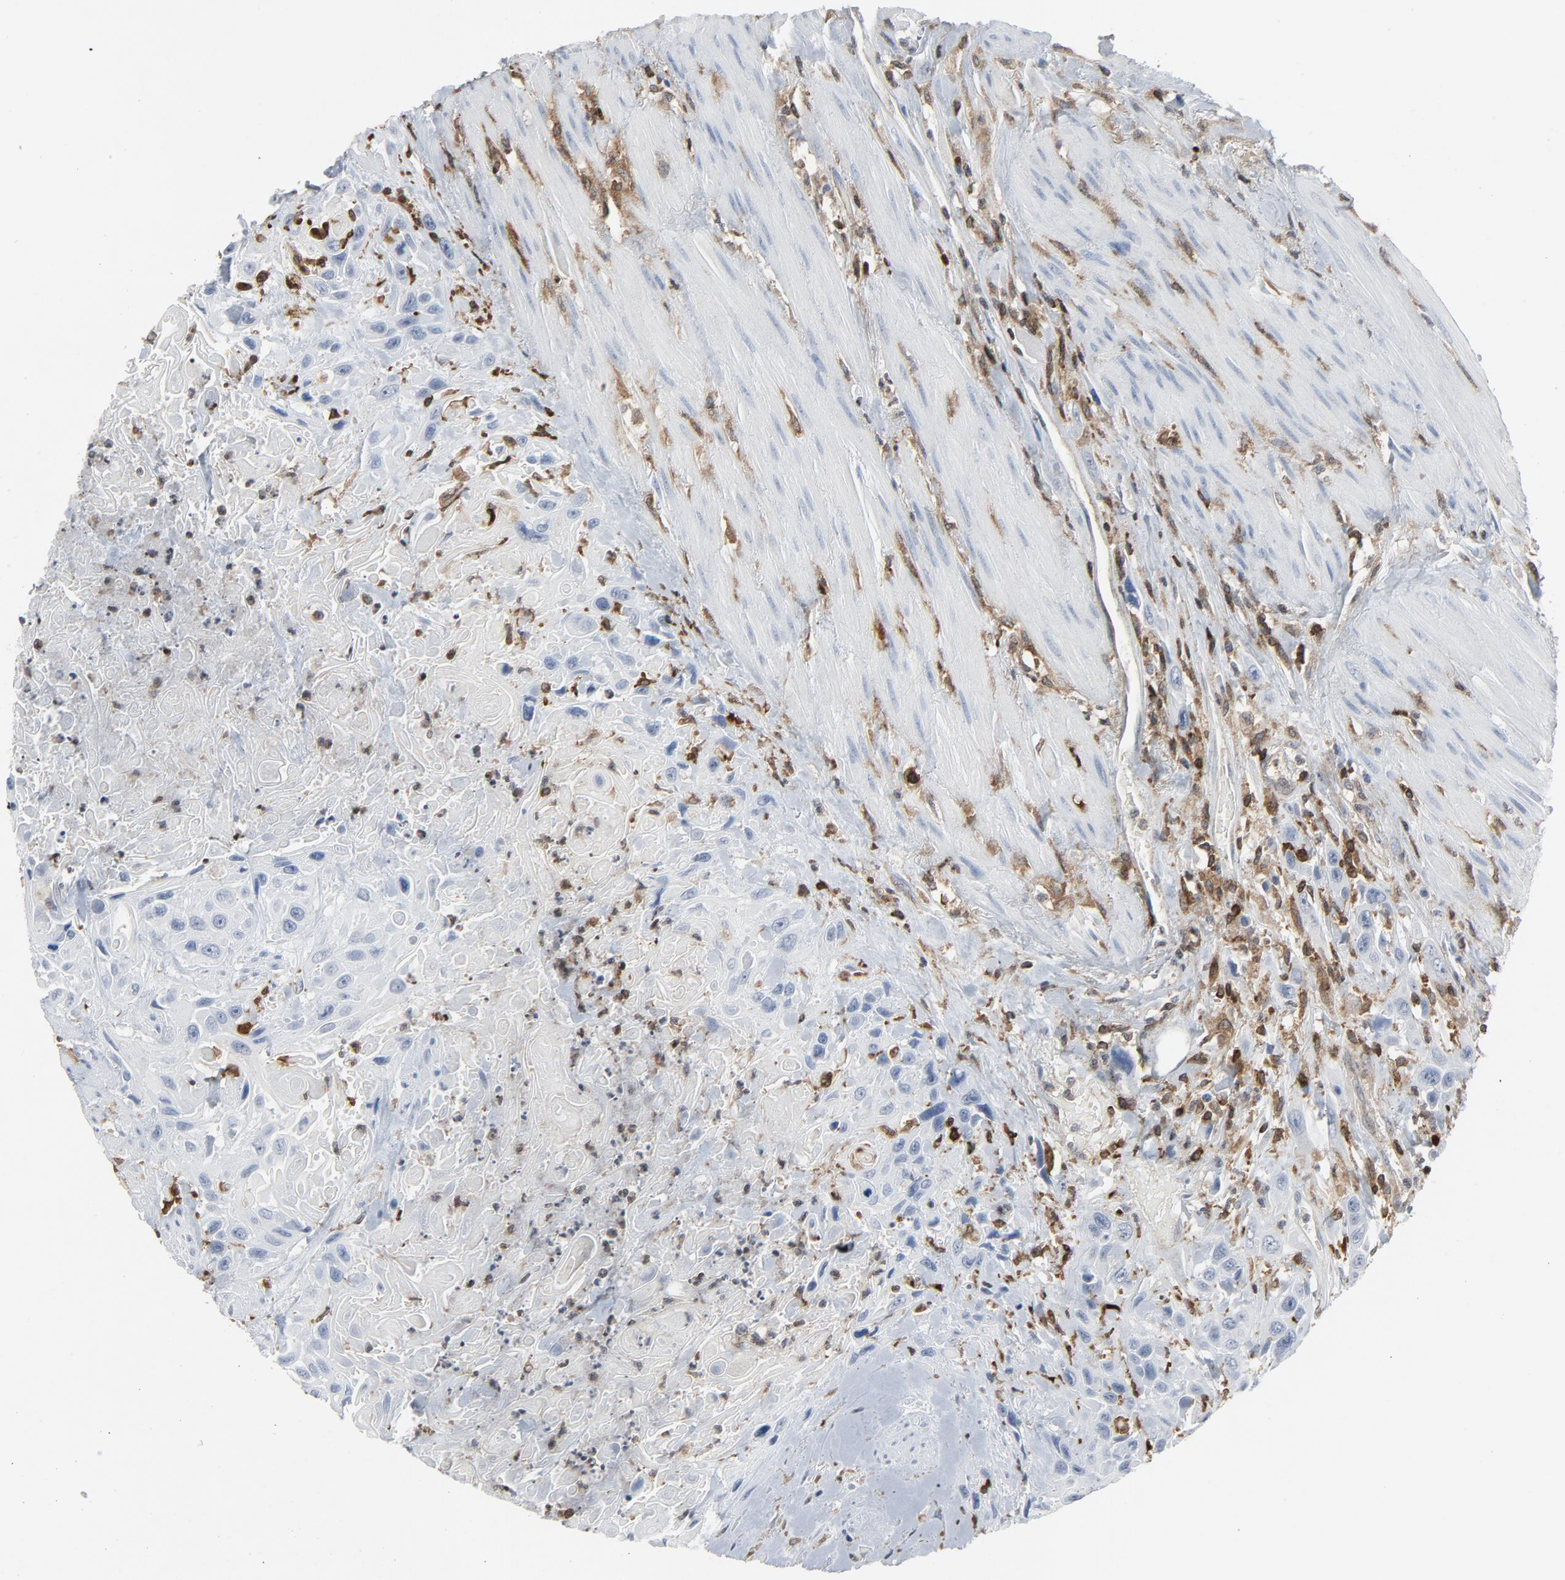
{"staining": {"intensity": "negative", "quantity": "none", "location": "none"}, "tissue": "urothelial cancer", "cell_type": "Tumor cells", "image_type": "cancer", "snomed": [{"axis": "morphology", "description": "Urothelial carcinoma, High grade"}, {"axis": "topography", "description": "Urinary bladder"}], "caption": "Immunohistochemical staining of human urothelial carcinoma (high-grade) shows no significant positivity in tumor cells.", "gene": "LCP2", "patient": {"sex": "female", "age": 84}}